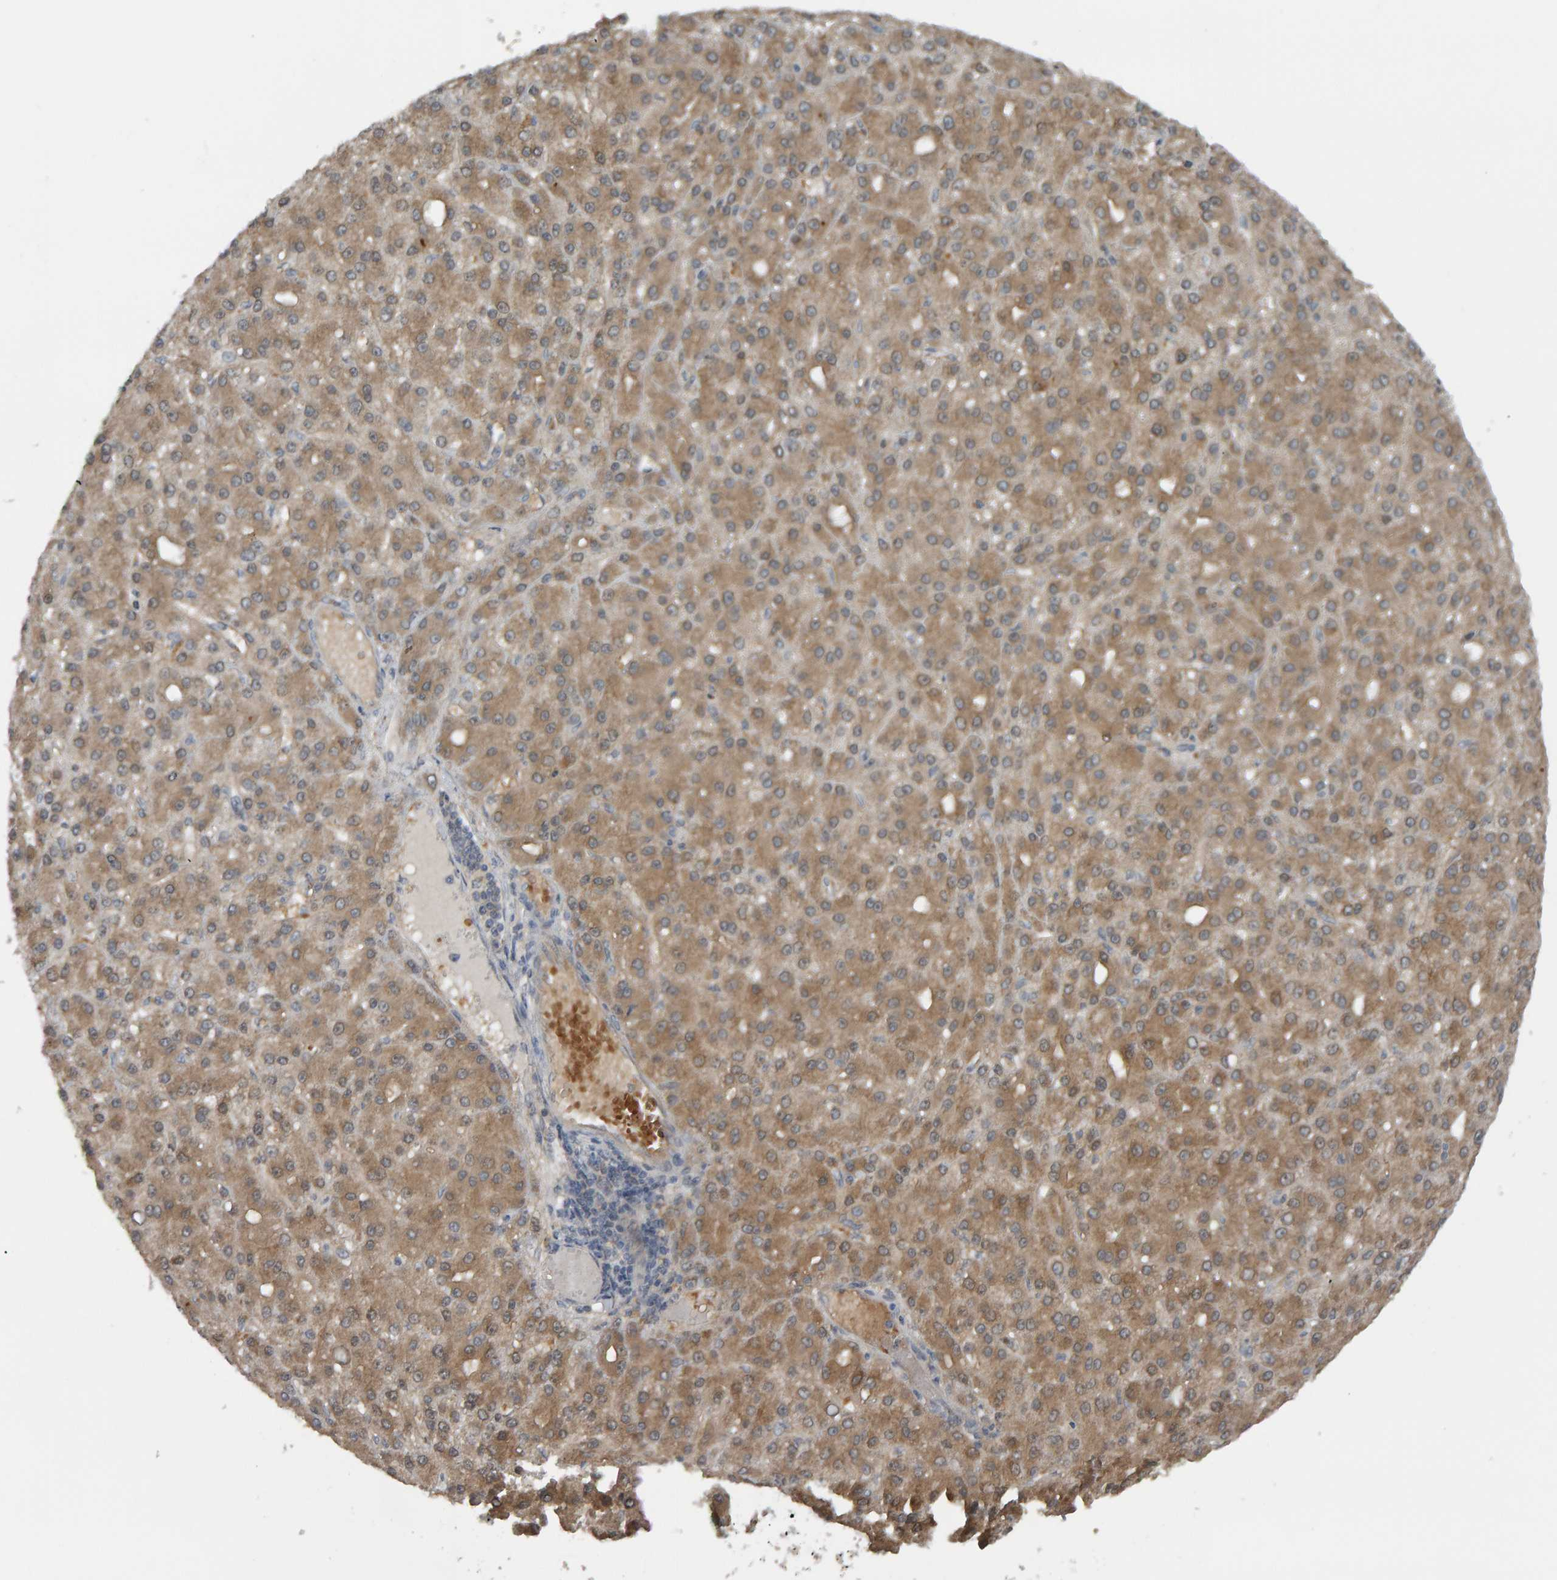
{"staining": {"intensity": "moderate", "quantity": "25%-75%", "location": "cytoplasmic/membranous"}, "tissue": "liver cancer", "cell_type": "Tumor cells", "image_type": "cancer", "snomed": [{"axis": "morphology", "description": "Carcinoma, Hepatocellular, NOS"}, {"axis": "topography", "description": "Liver"}], "caption": "Immunohistochemical staining of human liver hepatocellular carcinoma demonstrates medium levels of moderate cytoplasmic/membranous protein staining in about 25%-75% of tumor cells. (DAB (3,3'-diaminobenzidine) = brown stain, brightfield microscopy at high magnification).", "gene": "COASY", "patient": {"sex": "male", "age": 67}}